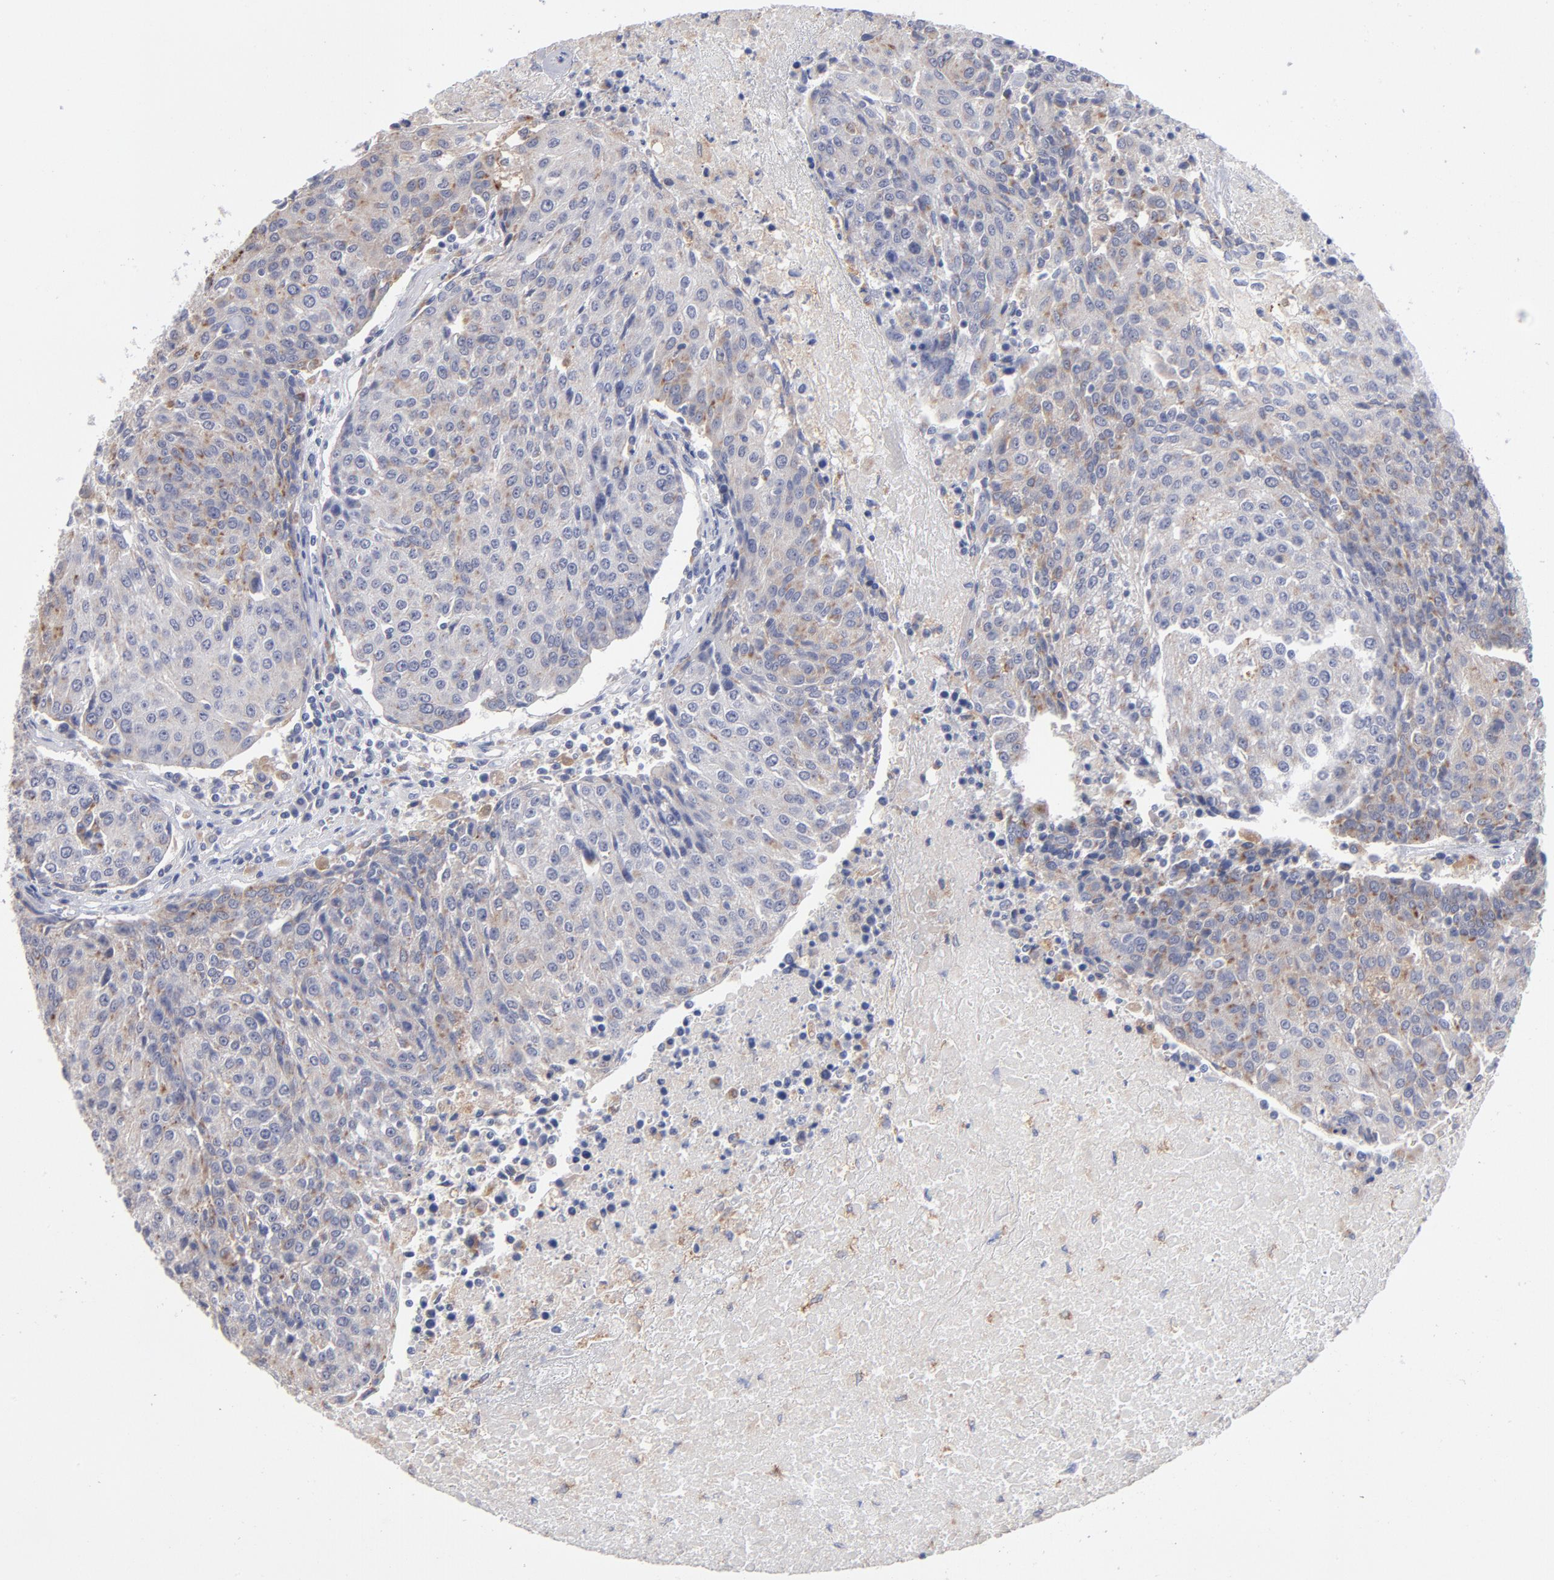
{"staining": {"intensity": "weak", "quantity": "25%-75%", "location": "cytoplasmic/membranous"}, "tissue": "urothelial cancer", "cell_type": "Tumor cells", "image_type": "cancer", "snomed": [{"axis": "morphology", "description": "Urothelial carcinoma, High grade"}, {"axis": "topography", "description": "Urinary bladder"}], "caption": "Protein expression analysis of human urothelial cancer reveals weak cytoplasmic/membranous expression in about 25%-75% of tumor cells.", "gene": "RRAGB", "patient": {"sex": "female", "age": 85}}